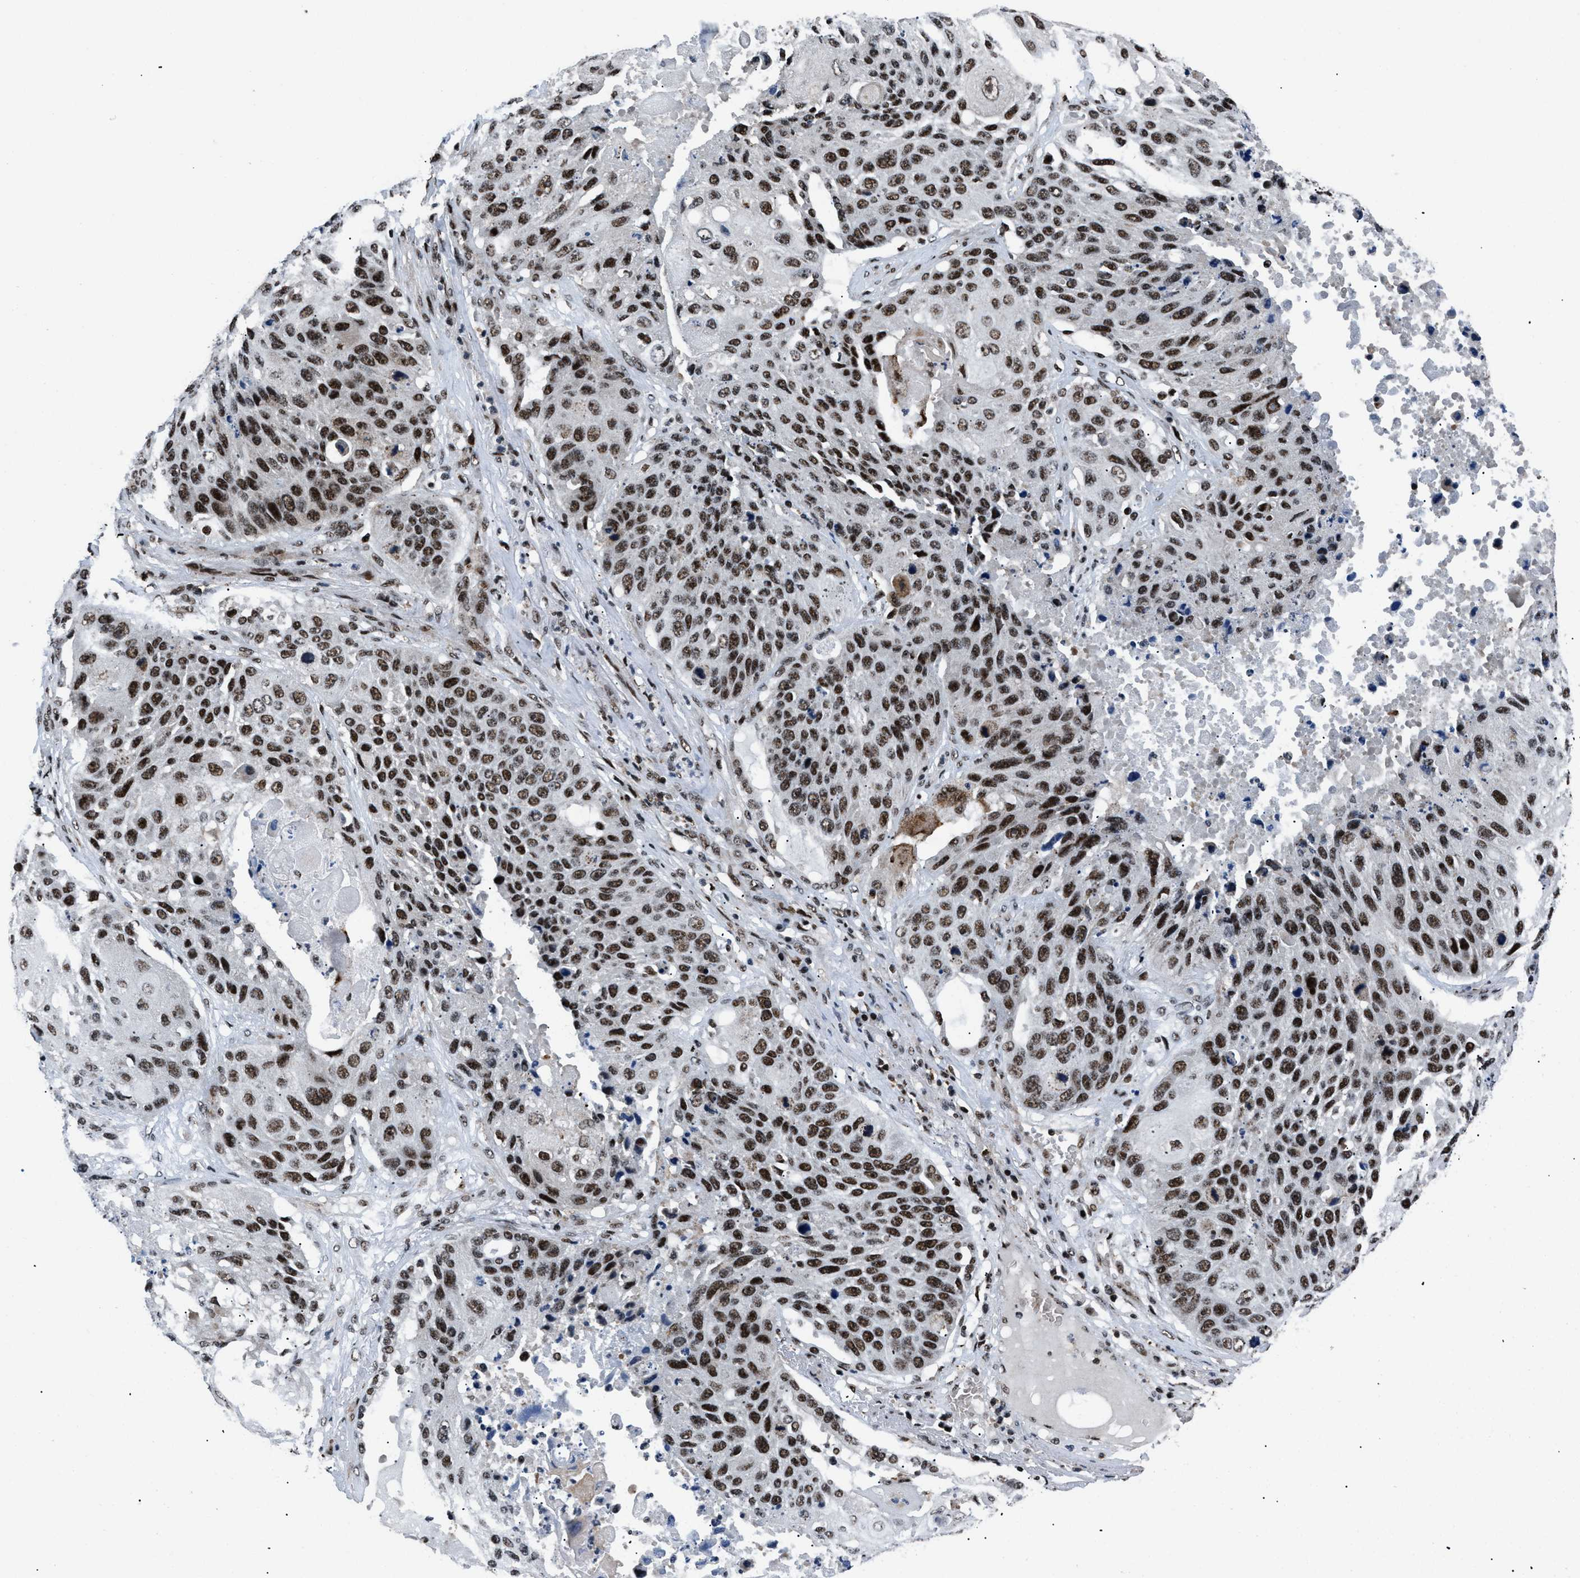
{"staining": {"intensity": "strong", "quantity": ">75%", "location": "nuclear"}, "tissue": "lung cancer", "cell_type": "Tumor cells", "image_type": "cancer", "snomed": [{"axis": "morphology", "description": "Squamous cell carcinoma, NOS"}, {"axis": "topography", "description": "Lung"}], "caption": "The histopathology image reveals immunohistochemical staining of lung squamous cell carcinoma. There is strong nuclear staining is seen in approximately >75% of tumor cells. The protein of interest is stained brown, and the nuclei are stained in blue (DAB IHC with brightfield microscopy, high magnification).", "gene": "SMARCB1", "patient": {"sex": "male", "age": 61}}